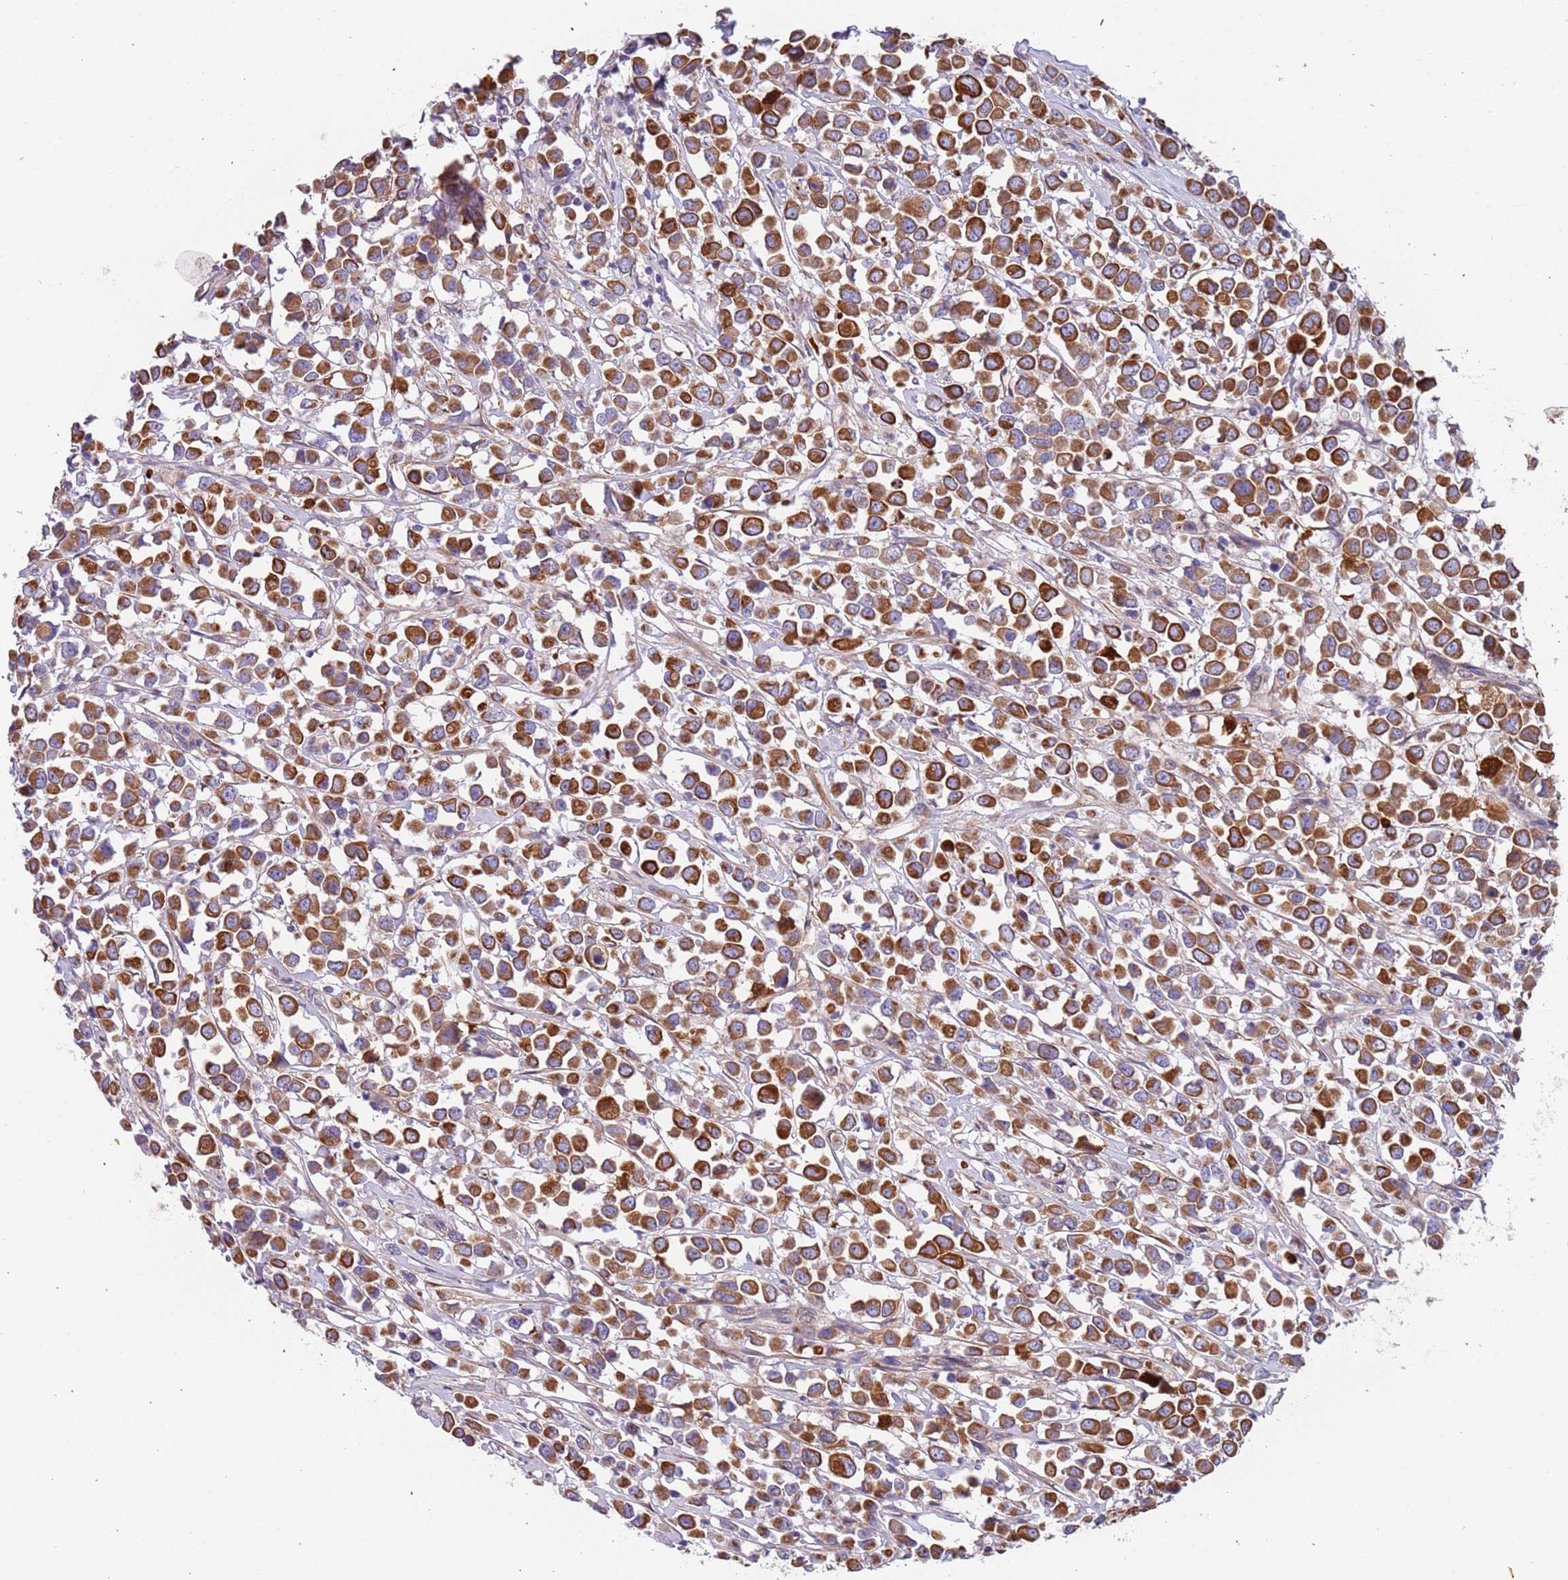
{"staining": {"intensity": "strong", "quantity": ">75%", "location": "cytoplasmic/membranous"}, "tissue": "breast cancer", "cell_type": "Tumor cells", "image_type": "cancer", "snomed": [{"axis": "morphology", "description": "Duct carcinoma"}, {"axis": "topography", "description": "Breast"}], "caption": "Immunohistochemical staining of human breast cancer (intraductal carcinoma) shows high levels of strong cytoplasmic/membranous expression in about >75% of tumor cells. Immunohistochemistry (ihc) stains the protein of interest in brown and the nuclei are stained blue.", "gene": "LAMB4", "patient": {"sex": "female", "age": 61}}